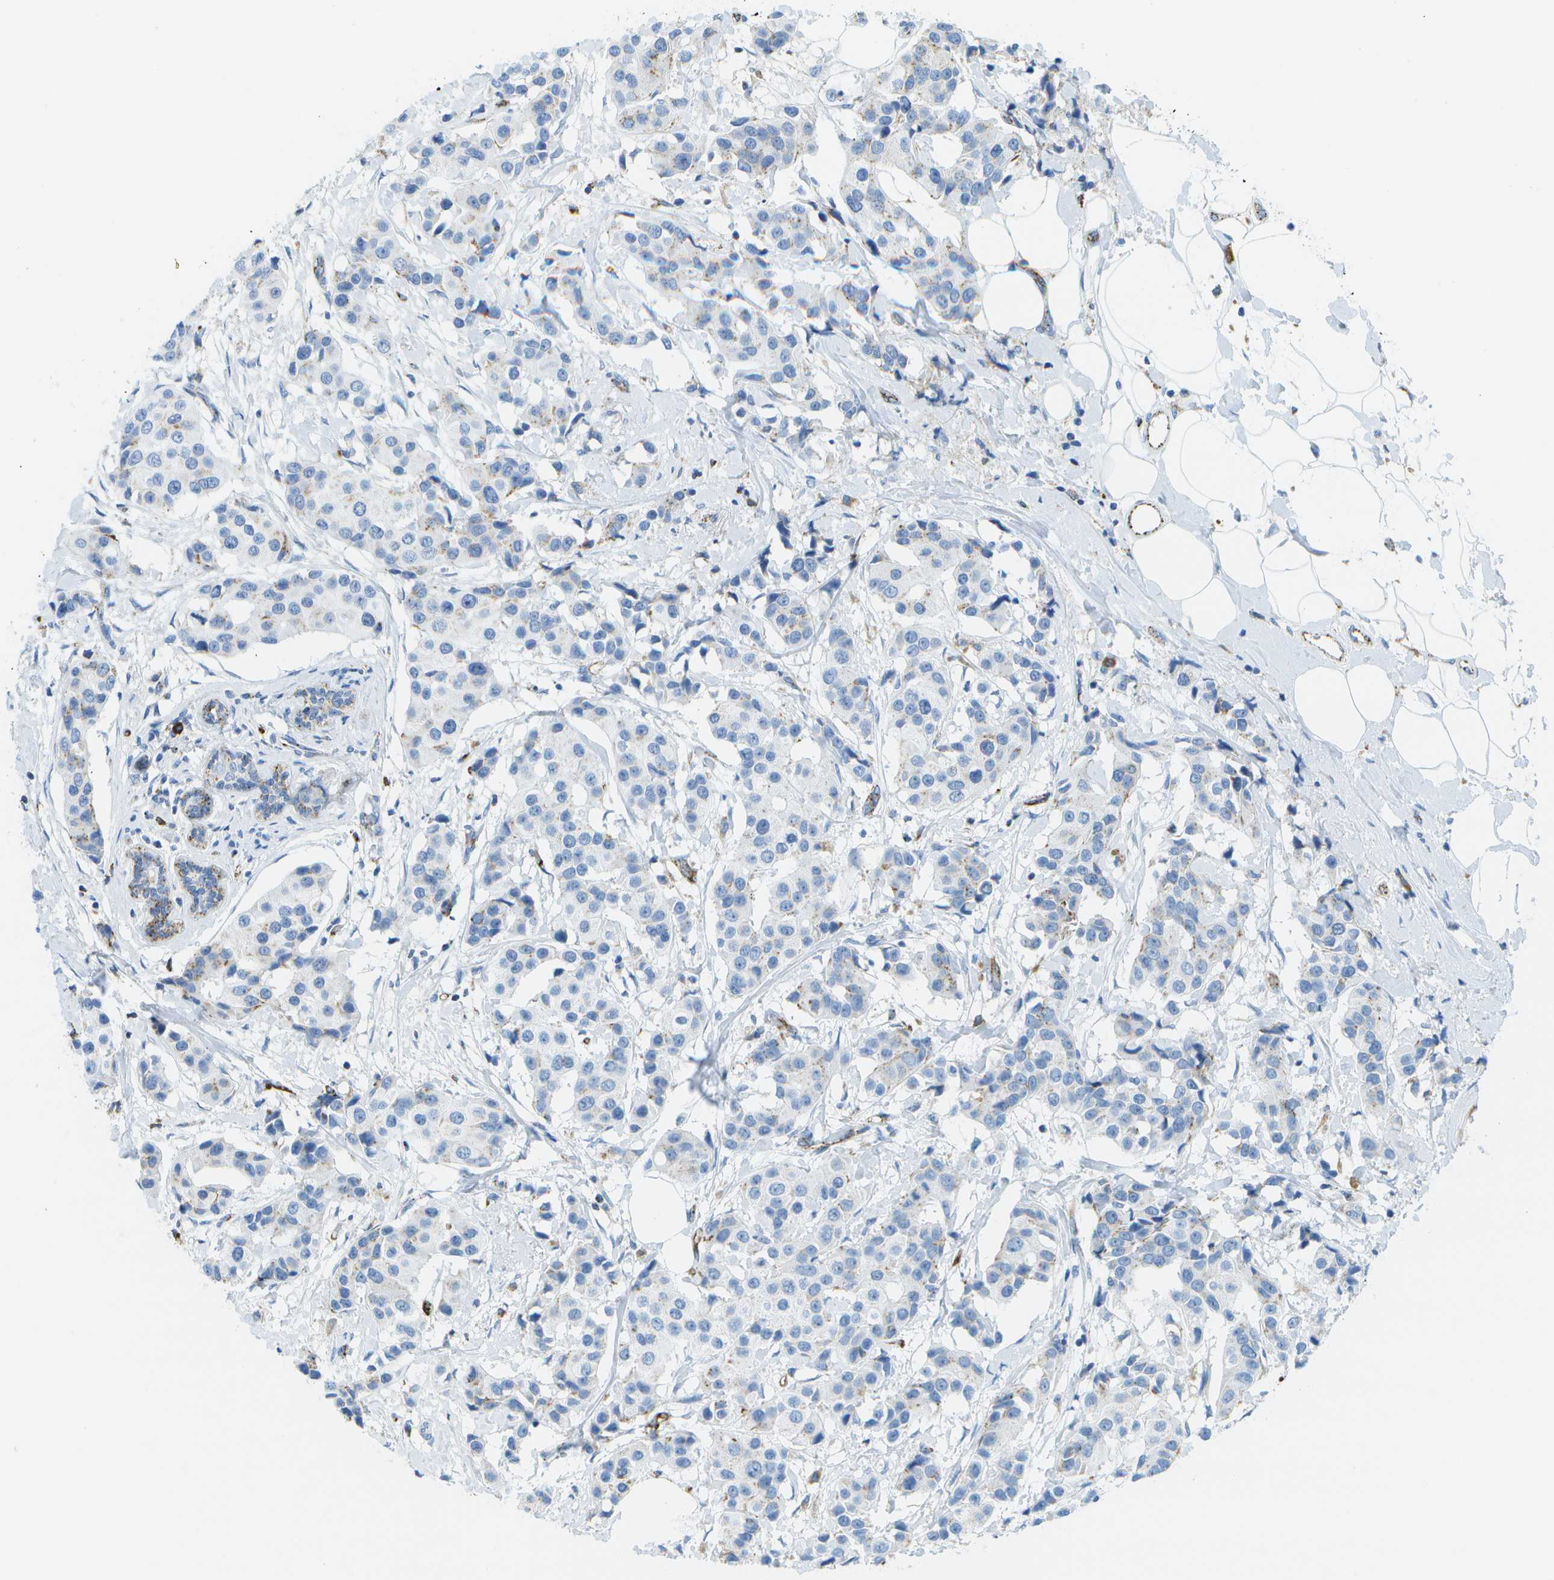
{"staining": {"intensity": "moderate", "quantity": "<25%", "location": "cytoplasmic/membranous"}, "tissue": "breast cancer", "cell_type": "Tumor cells", "image_type": "cancer", "snomed": [{"axis": "morphology", "description": "Normal tissue, NOS"}, {"axis": "morphology", "description": "Duct carcinoma"}, {"axis": "topography", "description": "Breast"}], "caption": "A high-resolution micrograph shows IHC staining of breast invasive ductal carcinoma, which reveals moderate cytoplasmic/membranous expression in about <25% of tumor cells.", "gene": "PRCP", "patient": {"sex": "female", "age": 39}}